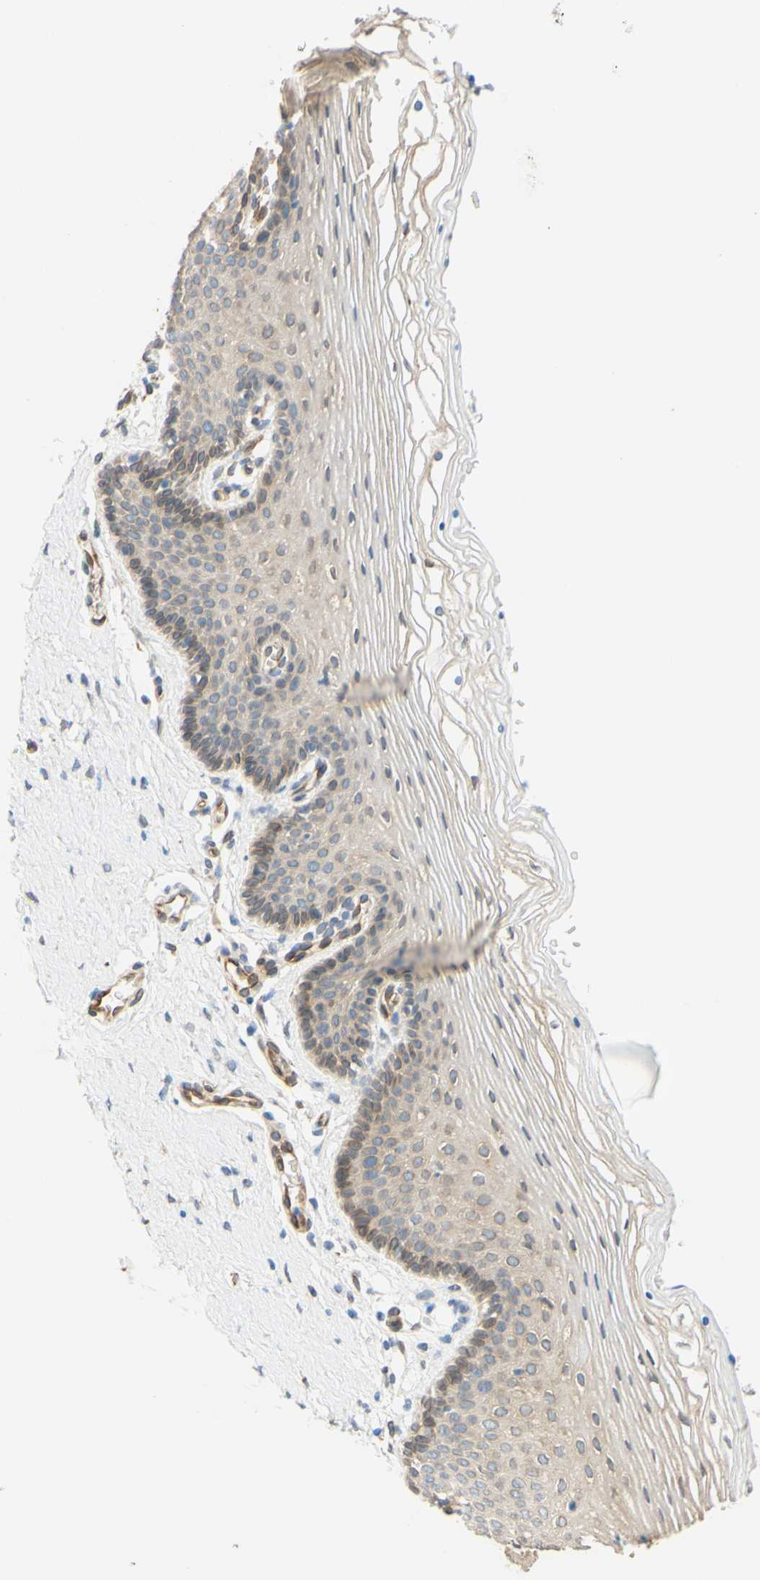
{"staining": {"intensity": "weak", "quantity": "25%-75%", "location": "cytoplasmic/membranous"}, "tissue": "vagina", "cell_type": "Squamous epithelial cells", "image_type": "normal", "snomed": [{"axis": "morphology", "description": "Normal tissue, NOS"}, {"axis": "topography", "description": "Vagina"}], "caption": "Protein expression analysis of unremarkable vagina demonstrates weak cytoplasmic/membranous positivity in about 25%-75% of squamous epithelial cells.", "gene": "ENDOD1", "patient": {"sex": "female", "age": 32}}